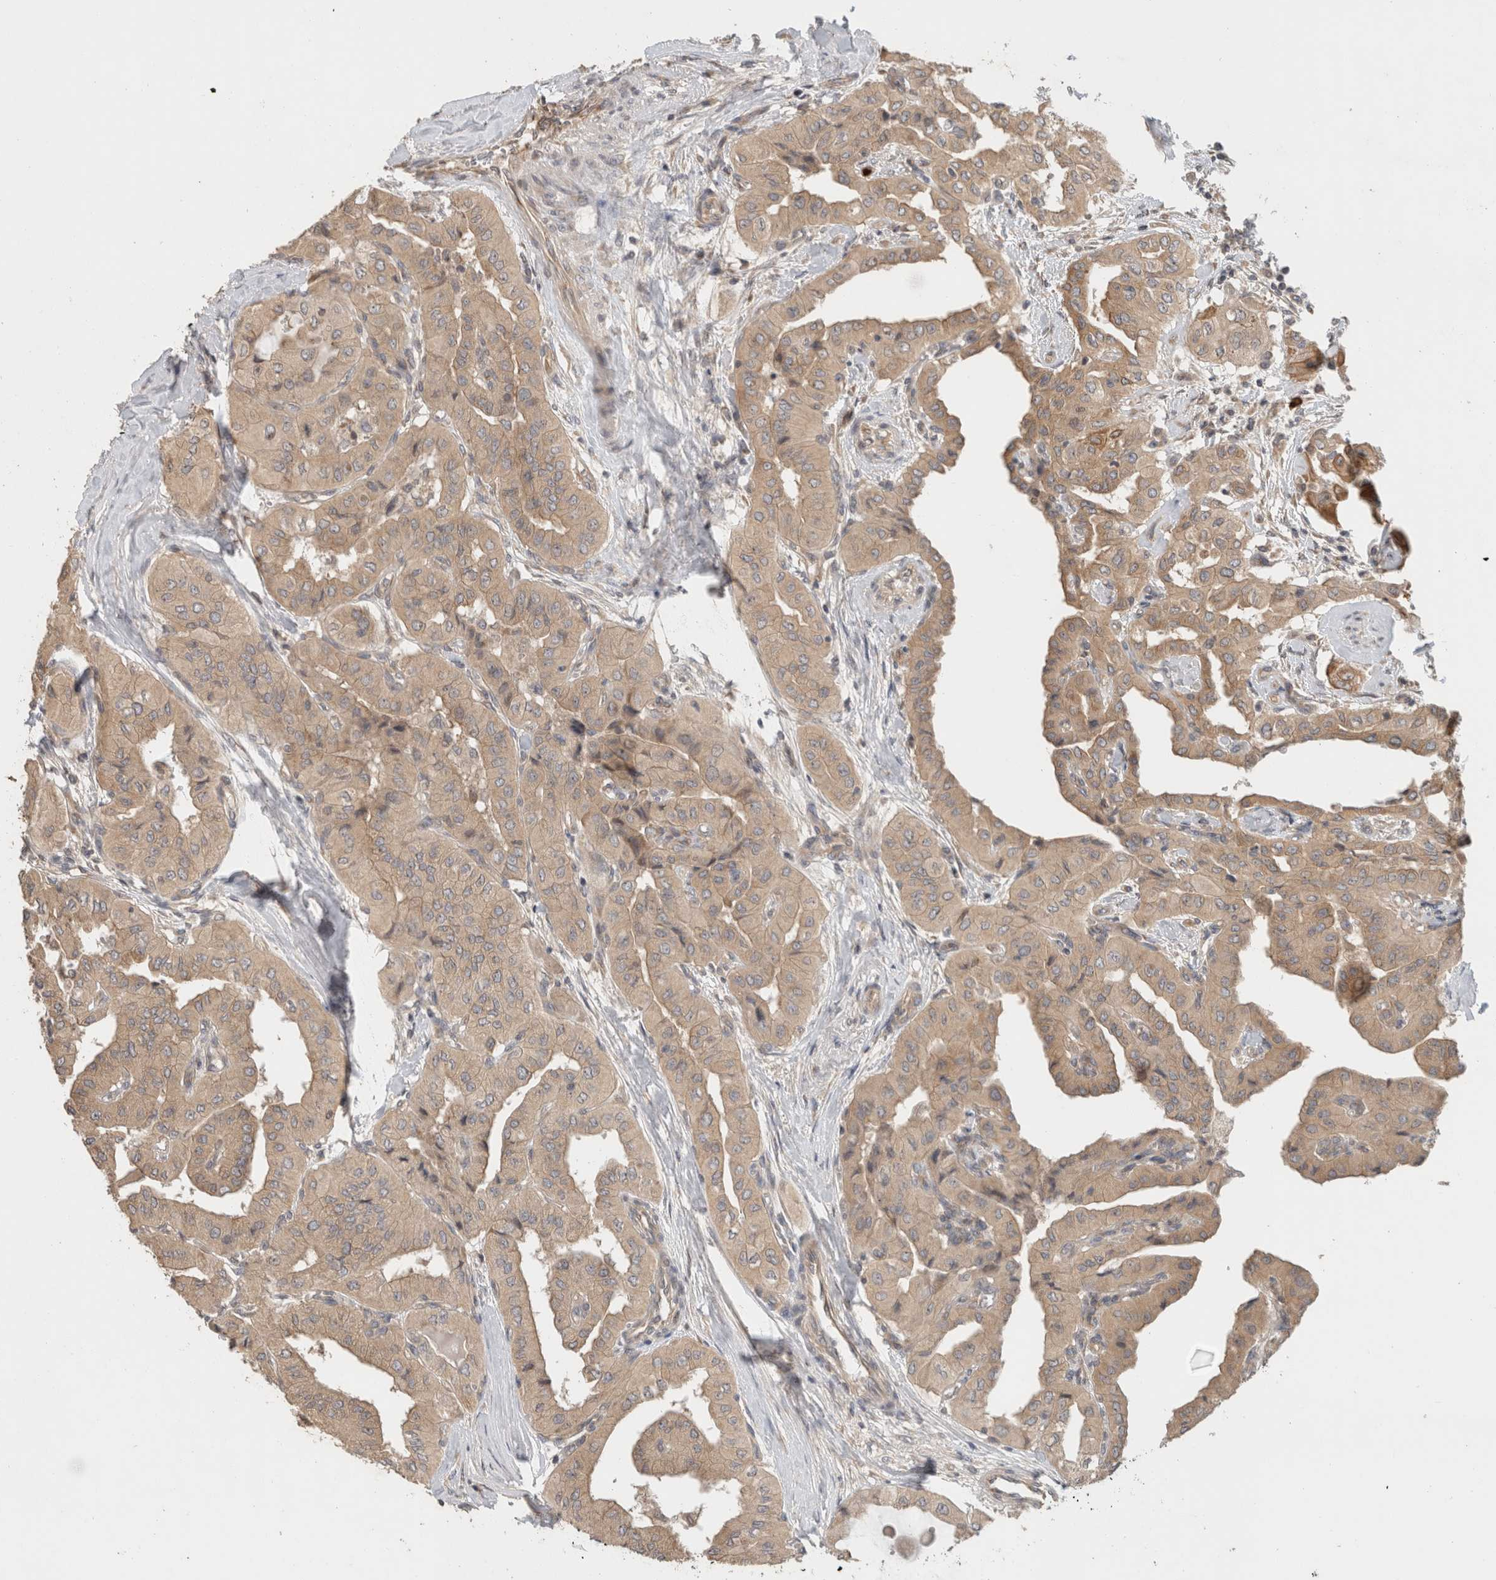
{"staining": {"intensity": "weak", "quantity": ">75%", "location": "cytoplasmic/membranous"}, "tissue": "thyroid cancer", "cell_type": "Tumor cells", "image_type": "cancer", "snomed": [{"axis": "morphology", "description": "Papillary adenocarcinoma, NOS"}, {"axis": "topography", "description": "Thyroid gland"}], "caption": "The histopathology image shows a brown stain indicating the presence of a protein in the cytoplasmic/membranous of tumor cells in thyroid papillary adenocarcinoma.", "gene": "PUM1", "patient": {"sex": "female", "age": 59}}